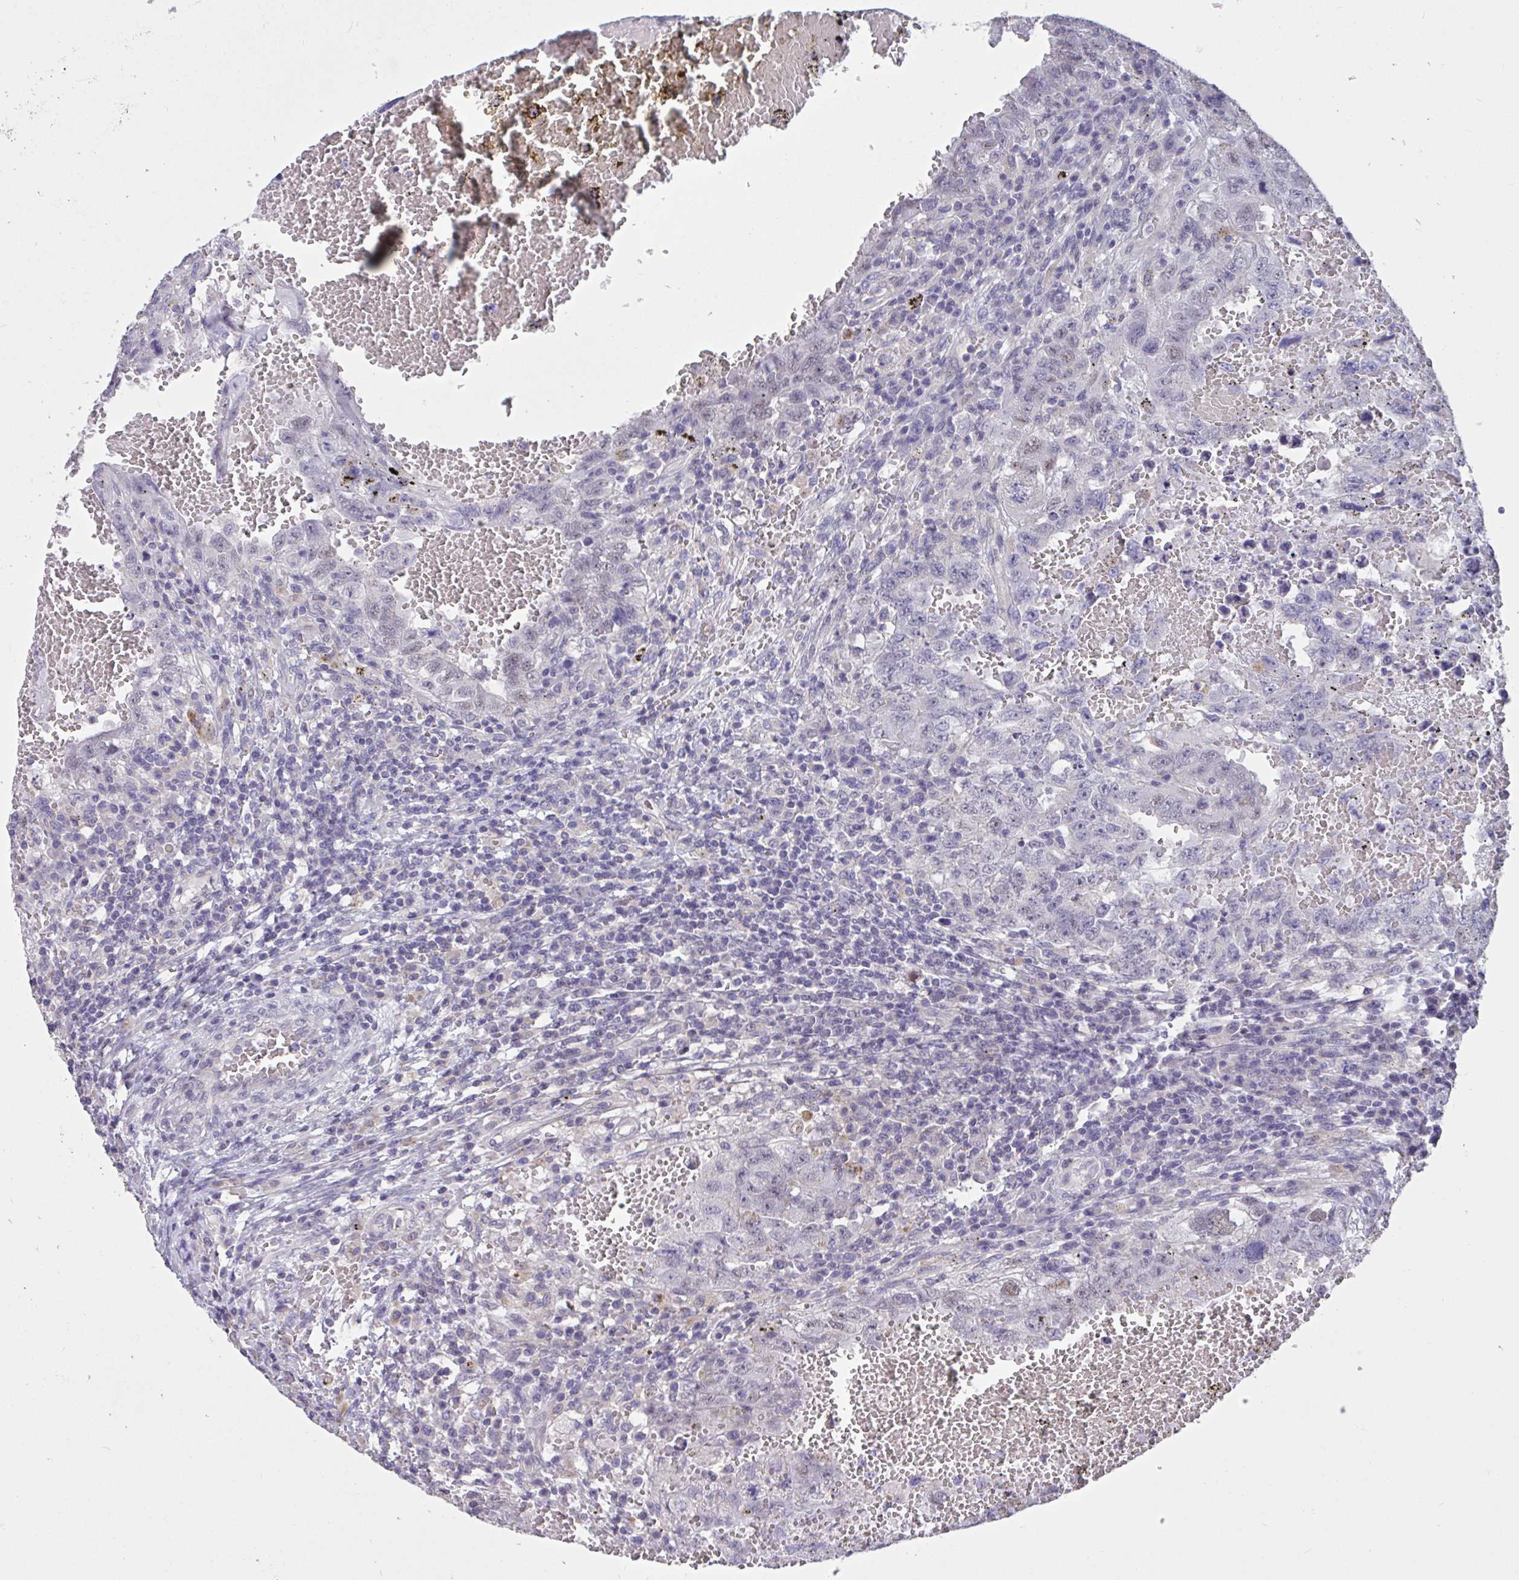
{"staining": {"intensity": "negative", "quantity": "none", "location": "none"}, "tissue": "testis cancer", "cell_type": "Tumor cells", "image_type": "cancer", "snomed": [{"axis": "morphology", "description": "Carcinoma, Embryonal, NOS"}, {"axis": "topography", "description": "Testis"}], "caption": "Embryonal carcinoma (testis) was stained to show a protein in brown. There is no significant staining in tumor cells.", "gene": "DDX39A", "patient": {"sex": "male", "age": 26}}